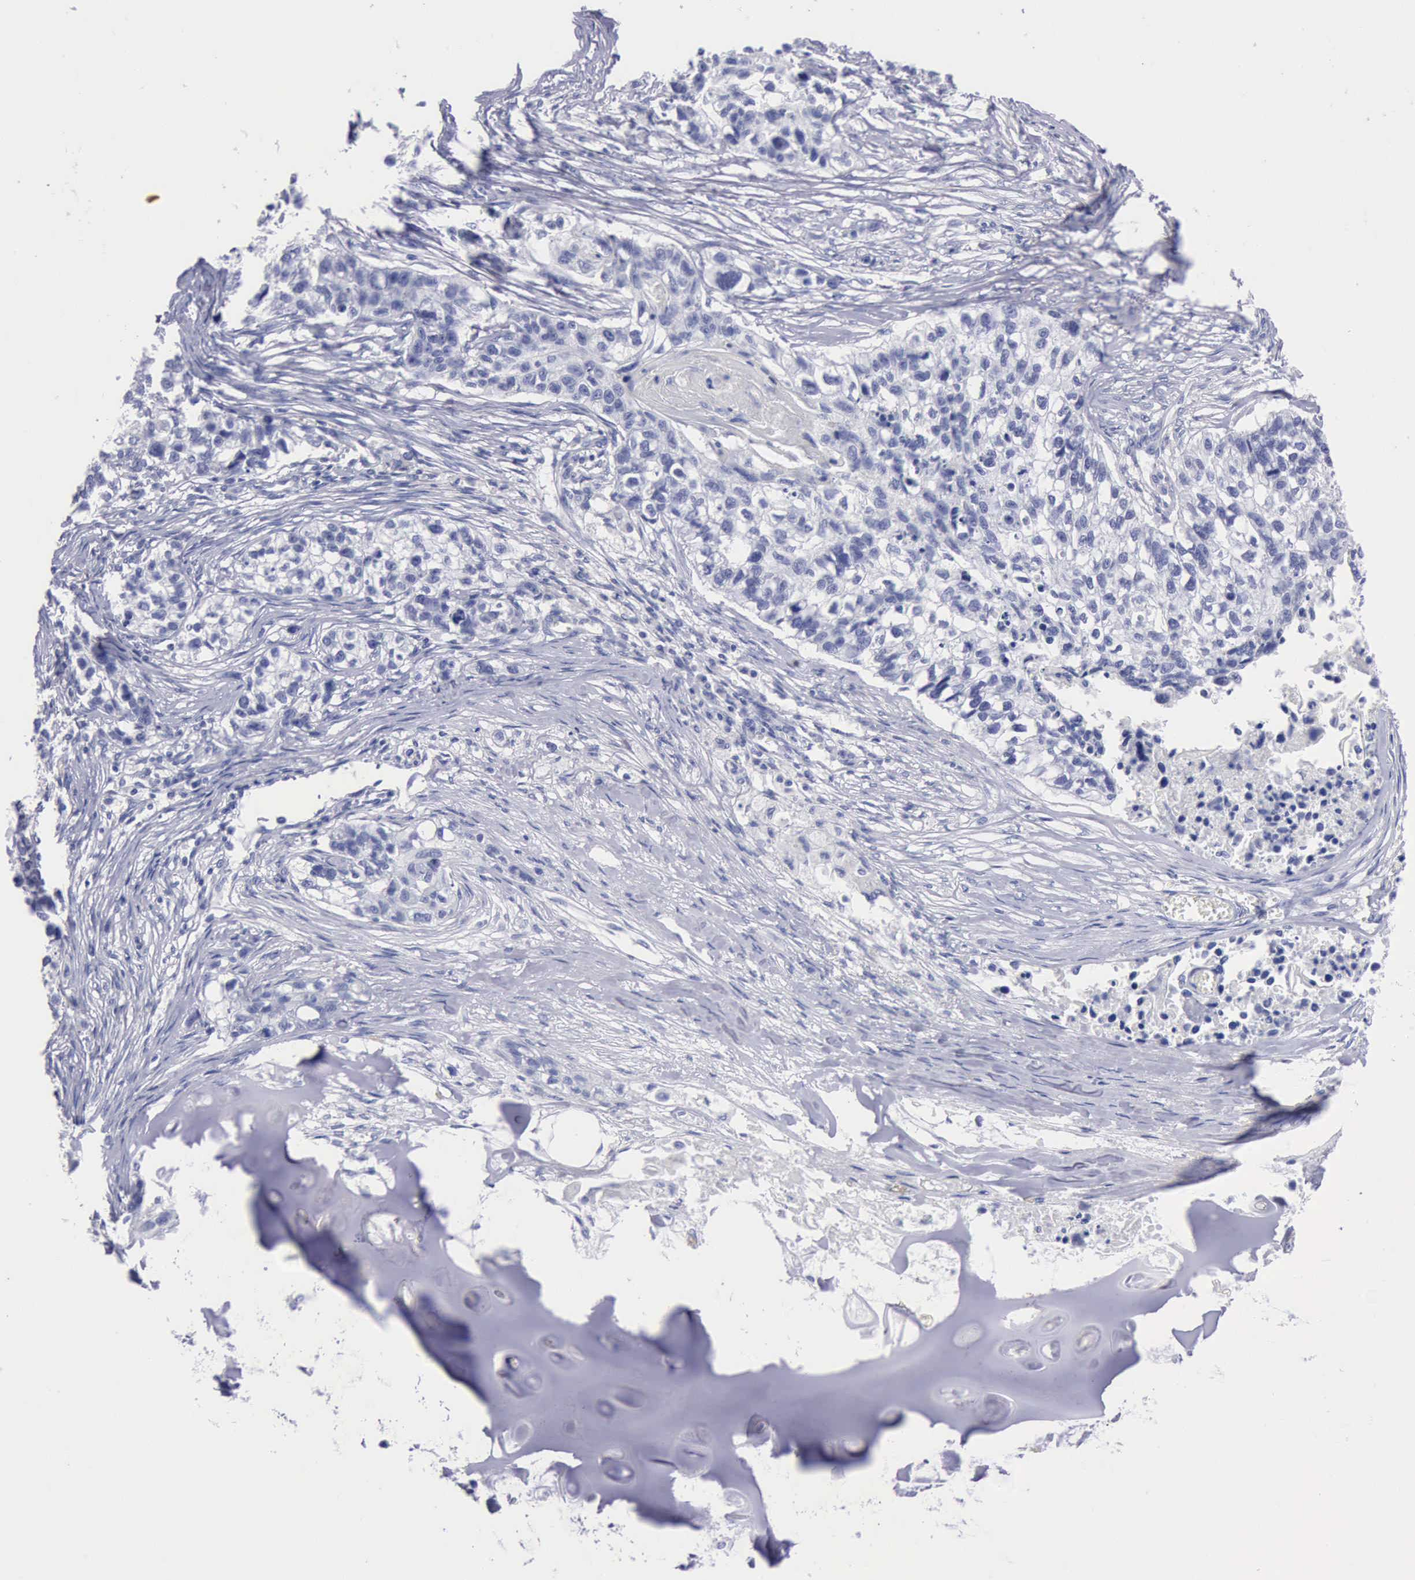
{"staining": {"intensity": "negative", "quantity": "none", "location": "none"}, "tissue": "lung cancer", "cell_type": "Tumor cells", "image_type": "cancer", "snomed": [{"axis": "morphology", "description": "Squamous cell carcinoma, NOS"}, {"axis": "topography", "description": "Lymph node"}, {"axis": "topography", "description": "Lung"}], "caption": "Lung cancer was stained to show a protein in brown. There is no significant positivity in tumor cells.", "gene": "ANGEL1", "patient": {"sex": "male", "age": 74}}